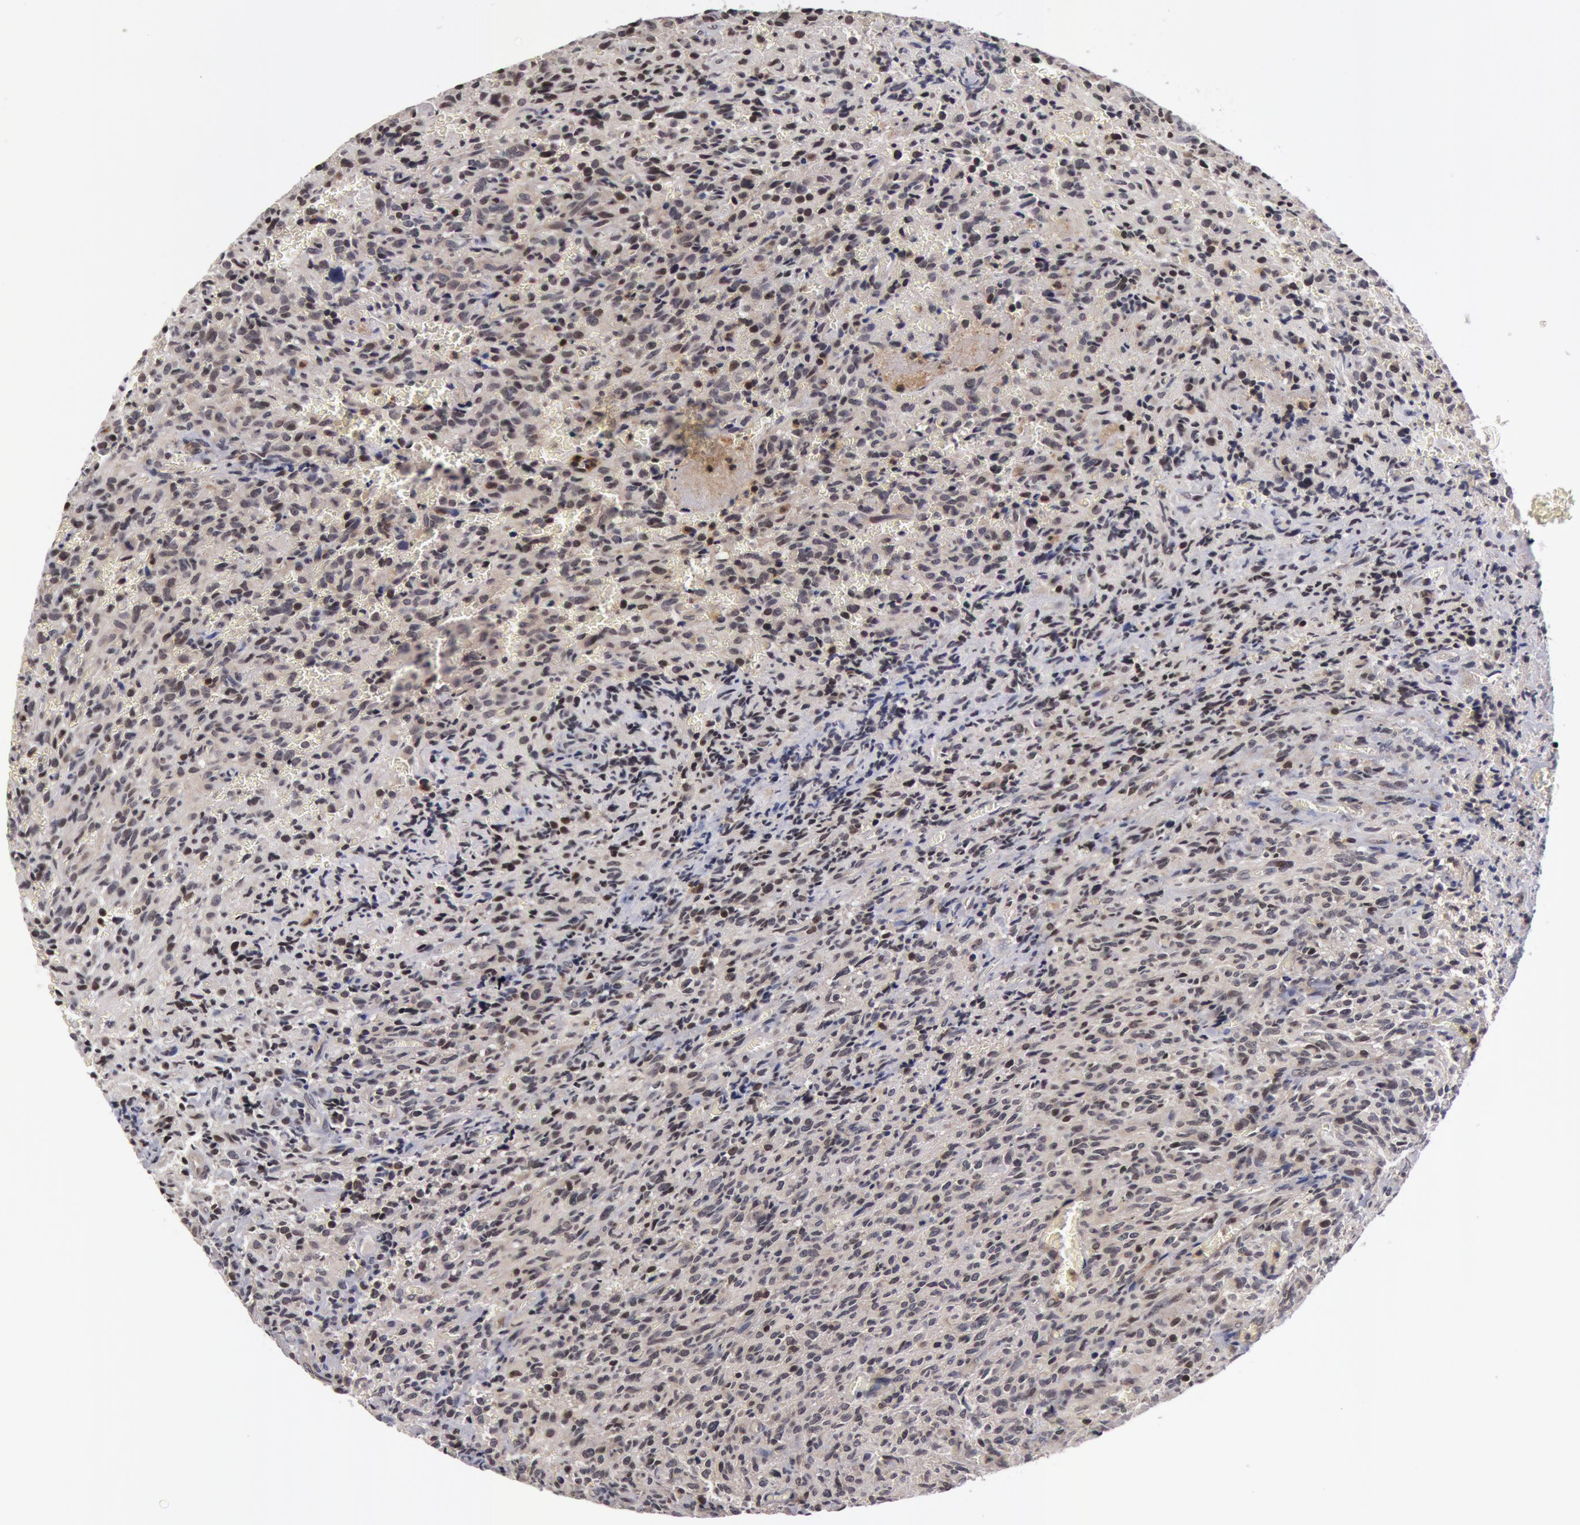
{"staining": {"intensity": "negative", "quantity": "none", "location": "none"}, "tissue": "glioma", "cell_type": "Tumor cells", "image_type": "cancer", "snomed": [{"axis": "morphology", "description": "Glioma, malignant, High grade"}, {"axis": "topography", "description": "Brain"}], "caption": "An immunohistochemistry image of malignant glioma (high-grade) is shown. There is no staining in tumor cells of malignant glioma (high-grade).", "gene": "ZNF350", "patient": {"sex": "male", "age": 56}}